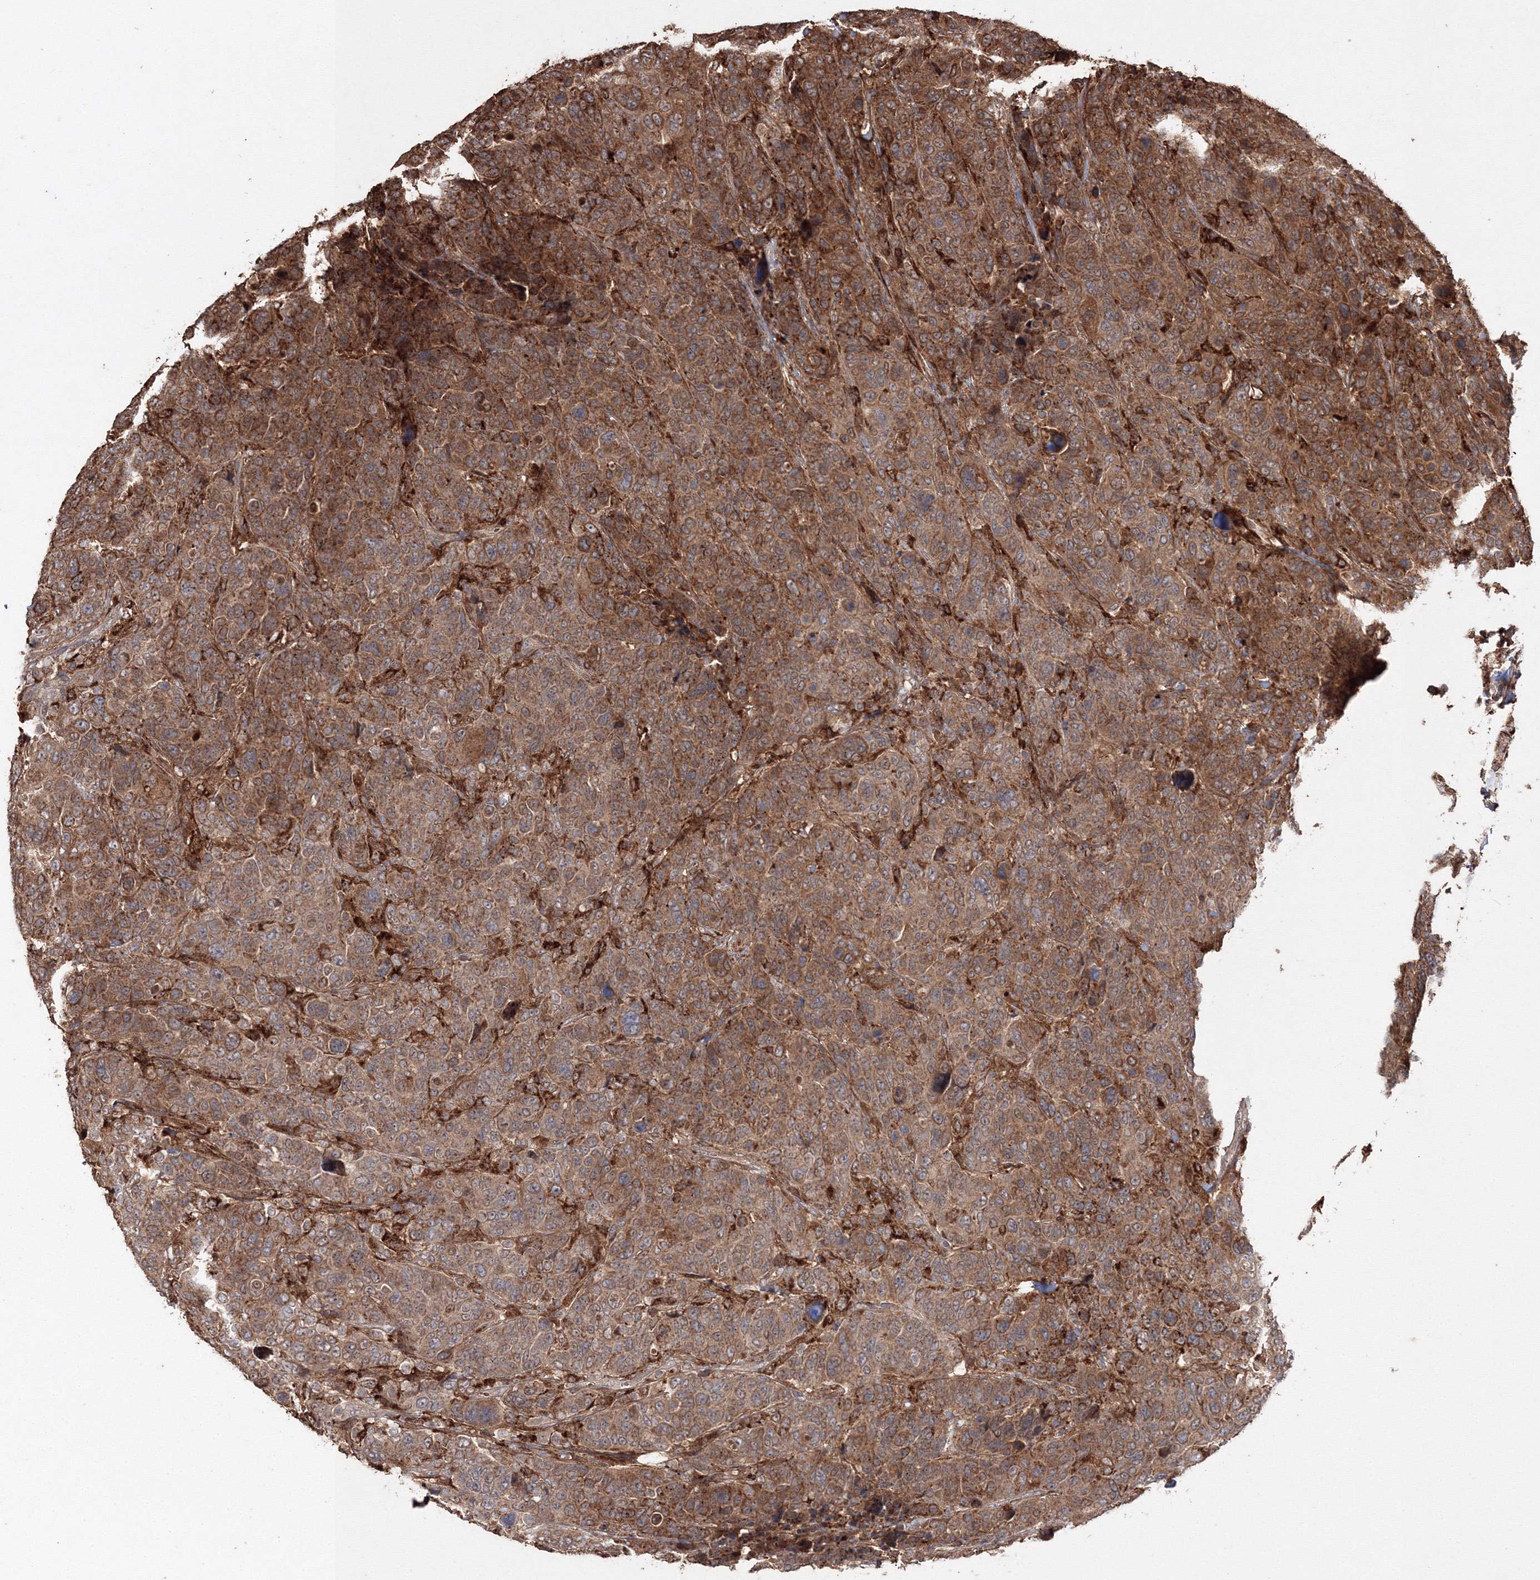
{"staining": {"intensity": "strong", "quantity": ">75%", "location": "cytoplasmic/membranous"}, "tissue": "breast cancer", "cell_type": "Tumor cells", "image_type": "cancer", "snomed": [{"axis": "morphology", "description": "Duct carcinoma"}, {"axis": "topography", "description": "Breast"}], "caption": "Tumor cells reveal high levels of strong cytoplasmic/membranous expression in about >75% of cells in human breast invasive ductal carcinoma.", "gene": "DDO", "patient": {"sex": "female", "age": 37}}